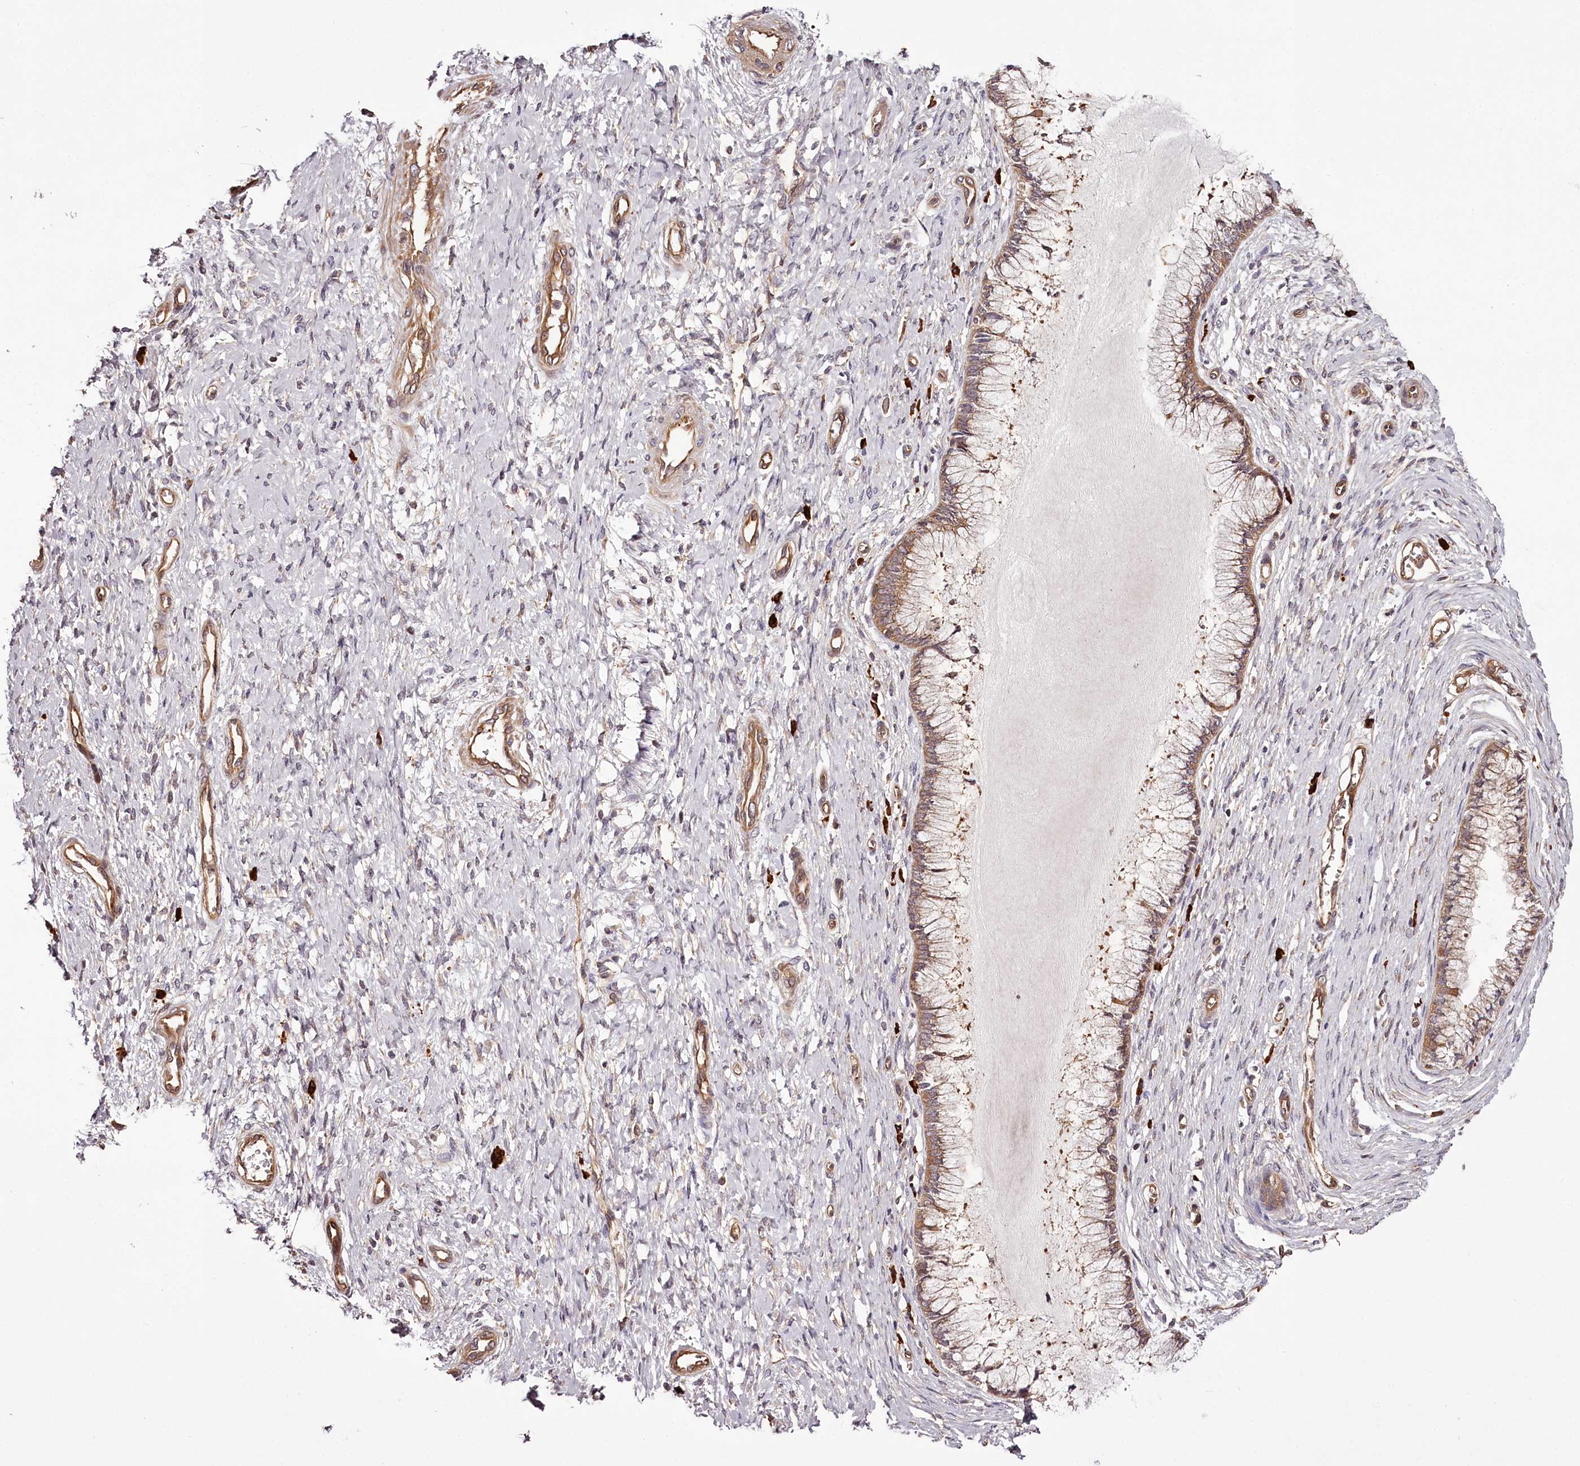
{"staining": {"intensity": "moderate", "quantity": ">75%", "location": "cytoplasmic/membranous"}, "tissue": "cervix", "cell_type": "Glandular cells", "image_type": "normal", "snomed": [{"axis": "morphology", "description": "Normal tissue, NOS"}, {"axis": "topography", "description": "Cervix"}], "caption": "An image of cervix stained for a protein shows moderate cytoplasmic/membranous brown staining in glandular cells.", "gene": "TARS1", "patient": {"sex": "female", "age": 55}}